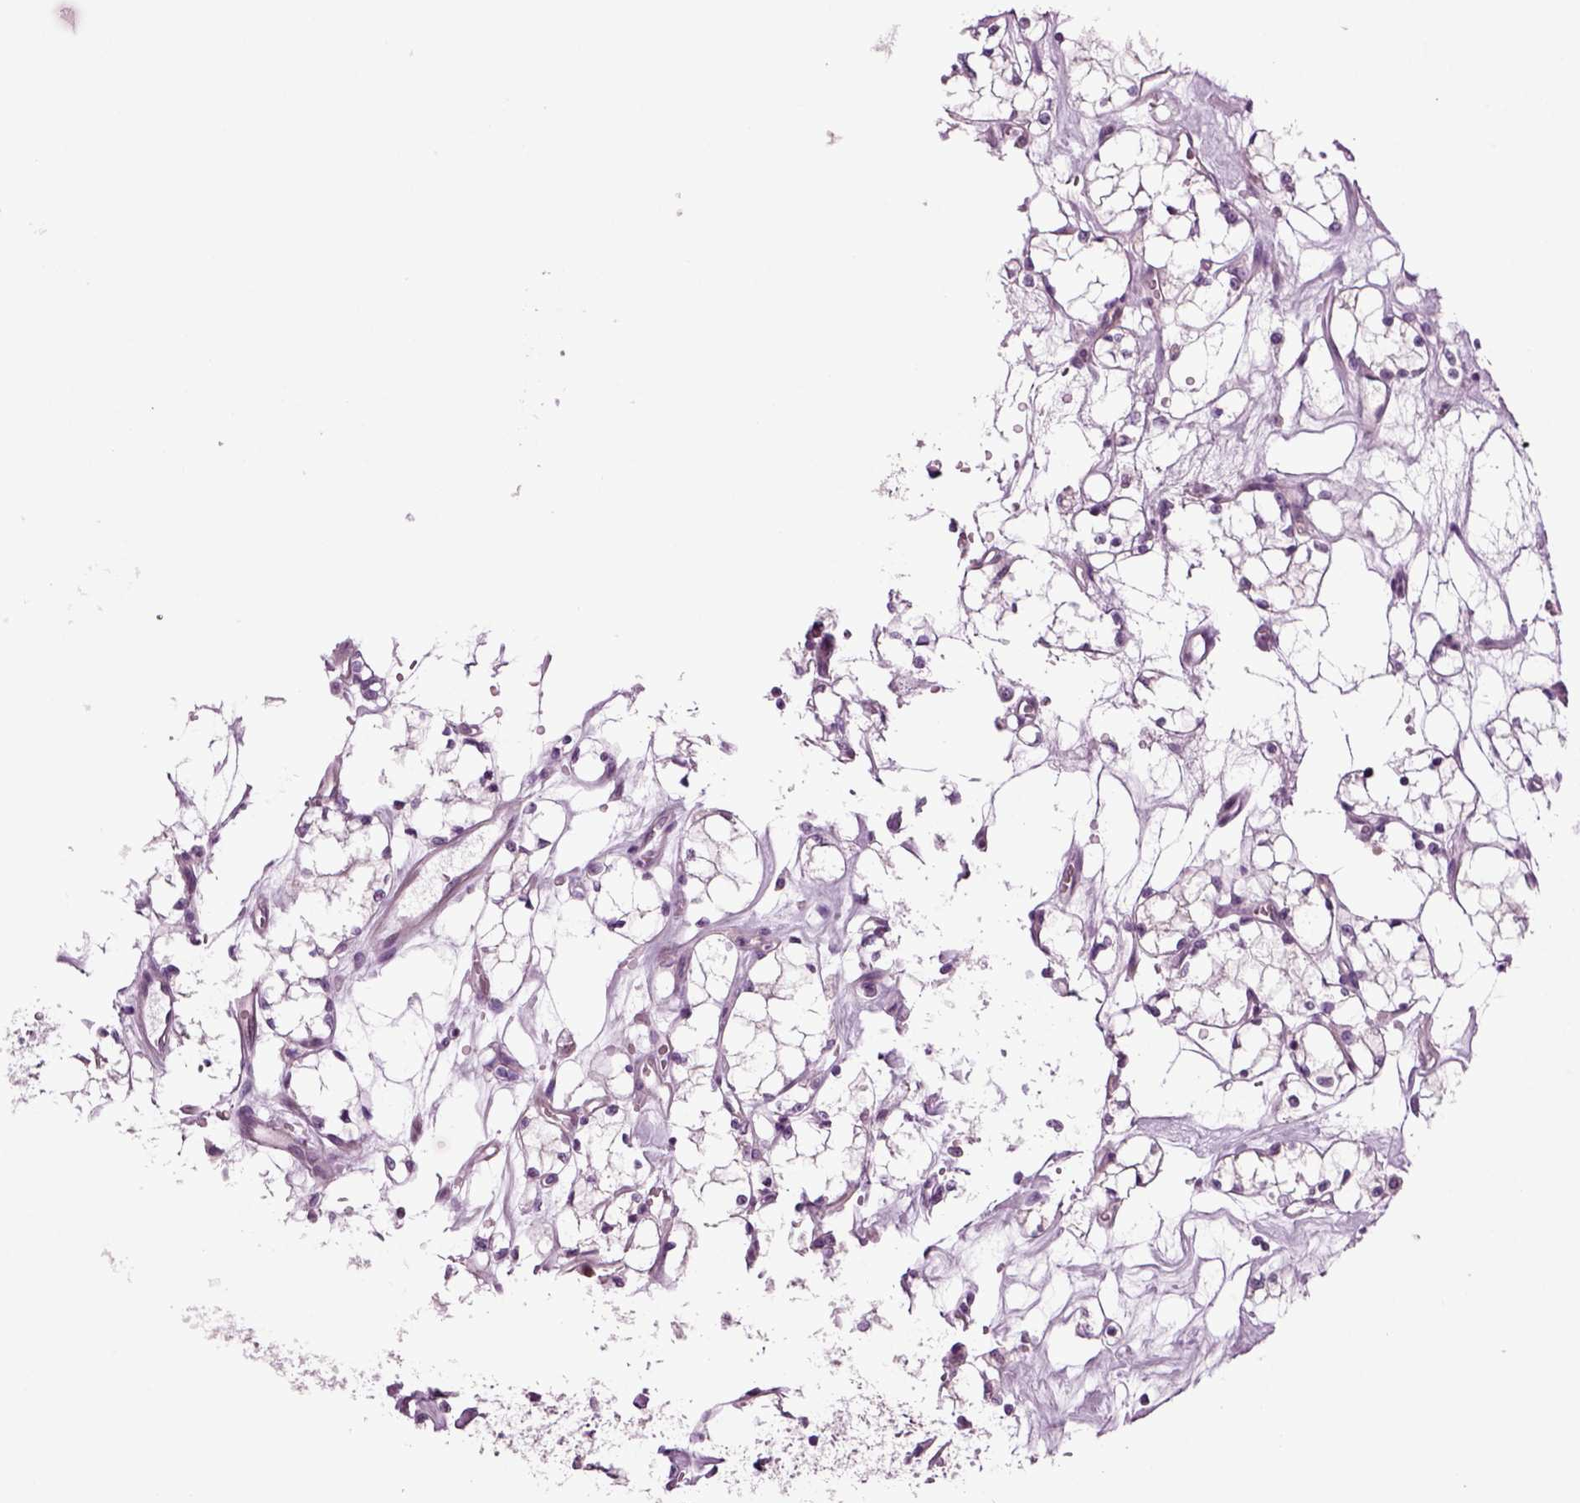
{"staining": {"intensity": "negative", "quantity": "none", "location": "none"}, "tissue": "renal cancer", "cell_type": "Tumor cells", "image_type": "cancer", "snomed": [{"axis": "morphology", "description": "Adenocarcinoma, NOS"}, {"axis": "topography", "description": "Kidney"}], "caption": "Protein analysis of renal cancer (adenocarcinoma) displays no significant expression in tumor cells.", "gene": "PLCH2", "patient": {"sex": "female", "age": 69}}